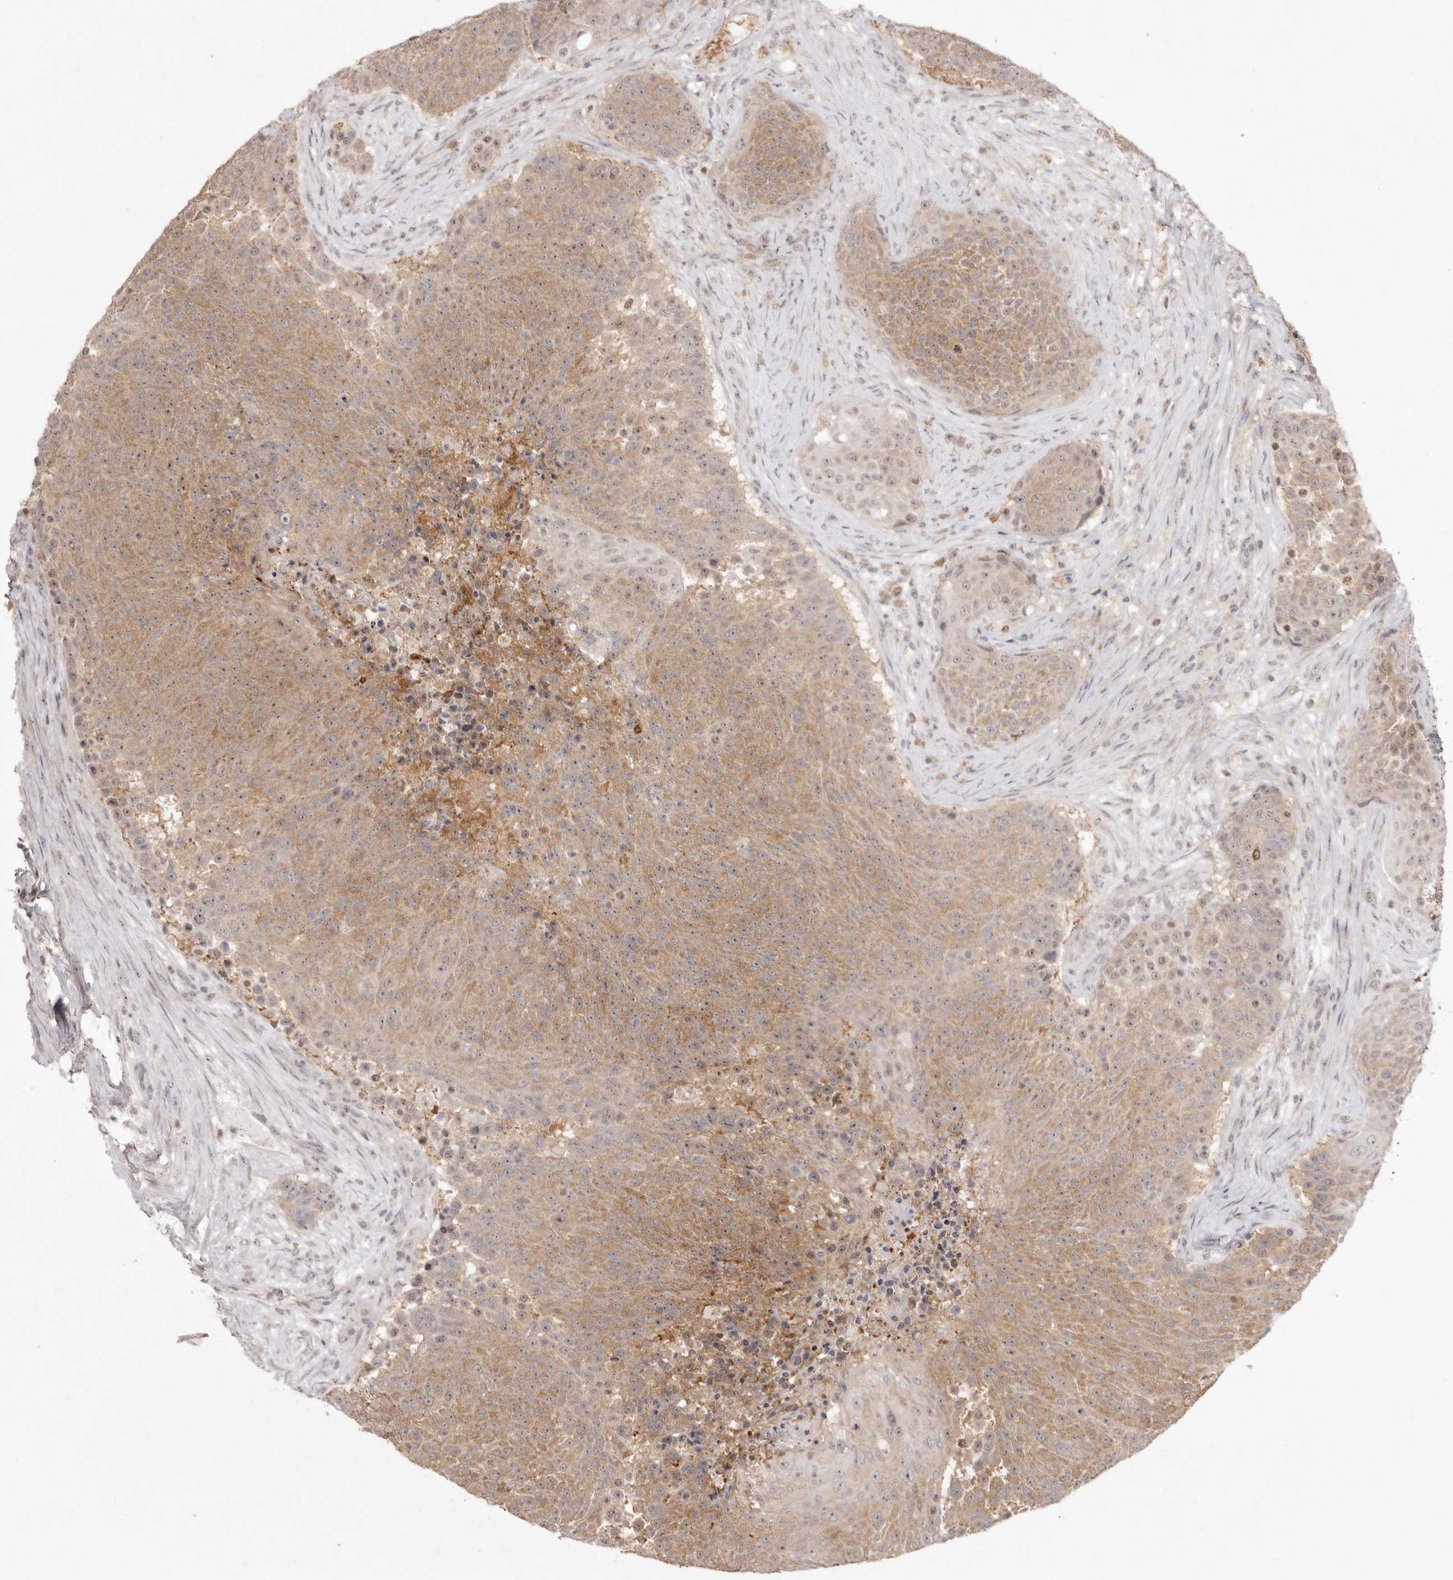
{"staining": {"intensity": "moderate", "quantity": ">75%", "location": "cytoplasmic/membranous"}, "tissue": "urothelial cancer", "cell_type": "Tumor cells", "image_type": "cancer", "snomed": [{"axis": "morphology", "description": "Urothelial carcinoma, High grade"}, {"axis": "topography", "description": "Urinary bladder"}], "caption": "Immunohistochemistry (IHC) of human urothelial carcinoma (high-grade) demonstrates medium levels of moderate cytoplasmic/membranous positivity in approximately >75% of tumor cells. (DAB (3,3'-diaminobenzidine) = brown stain, brightfield microscopy at high magnification).", "gene": "TADA1", "patient": {"sex": "female", "age": 63}}